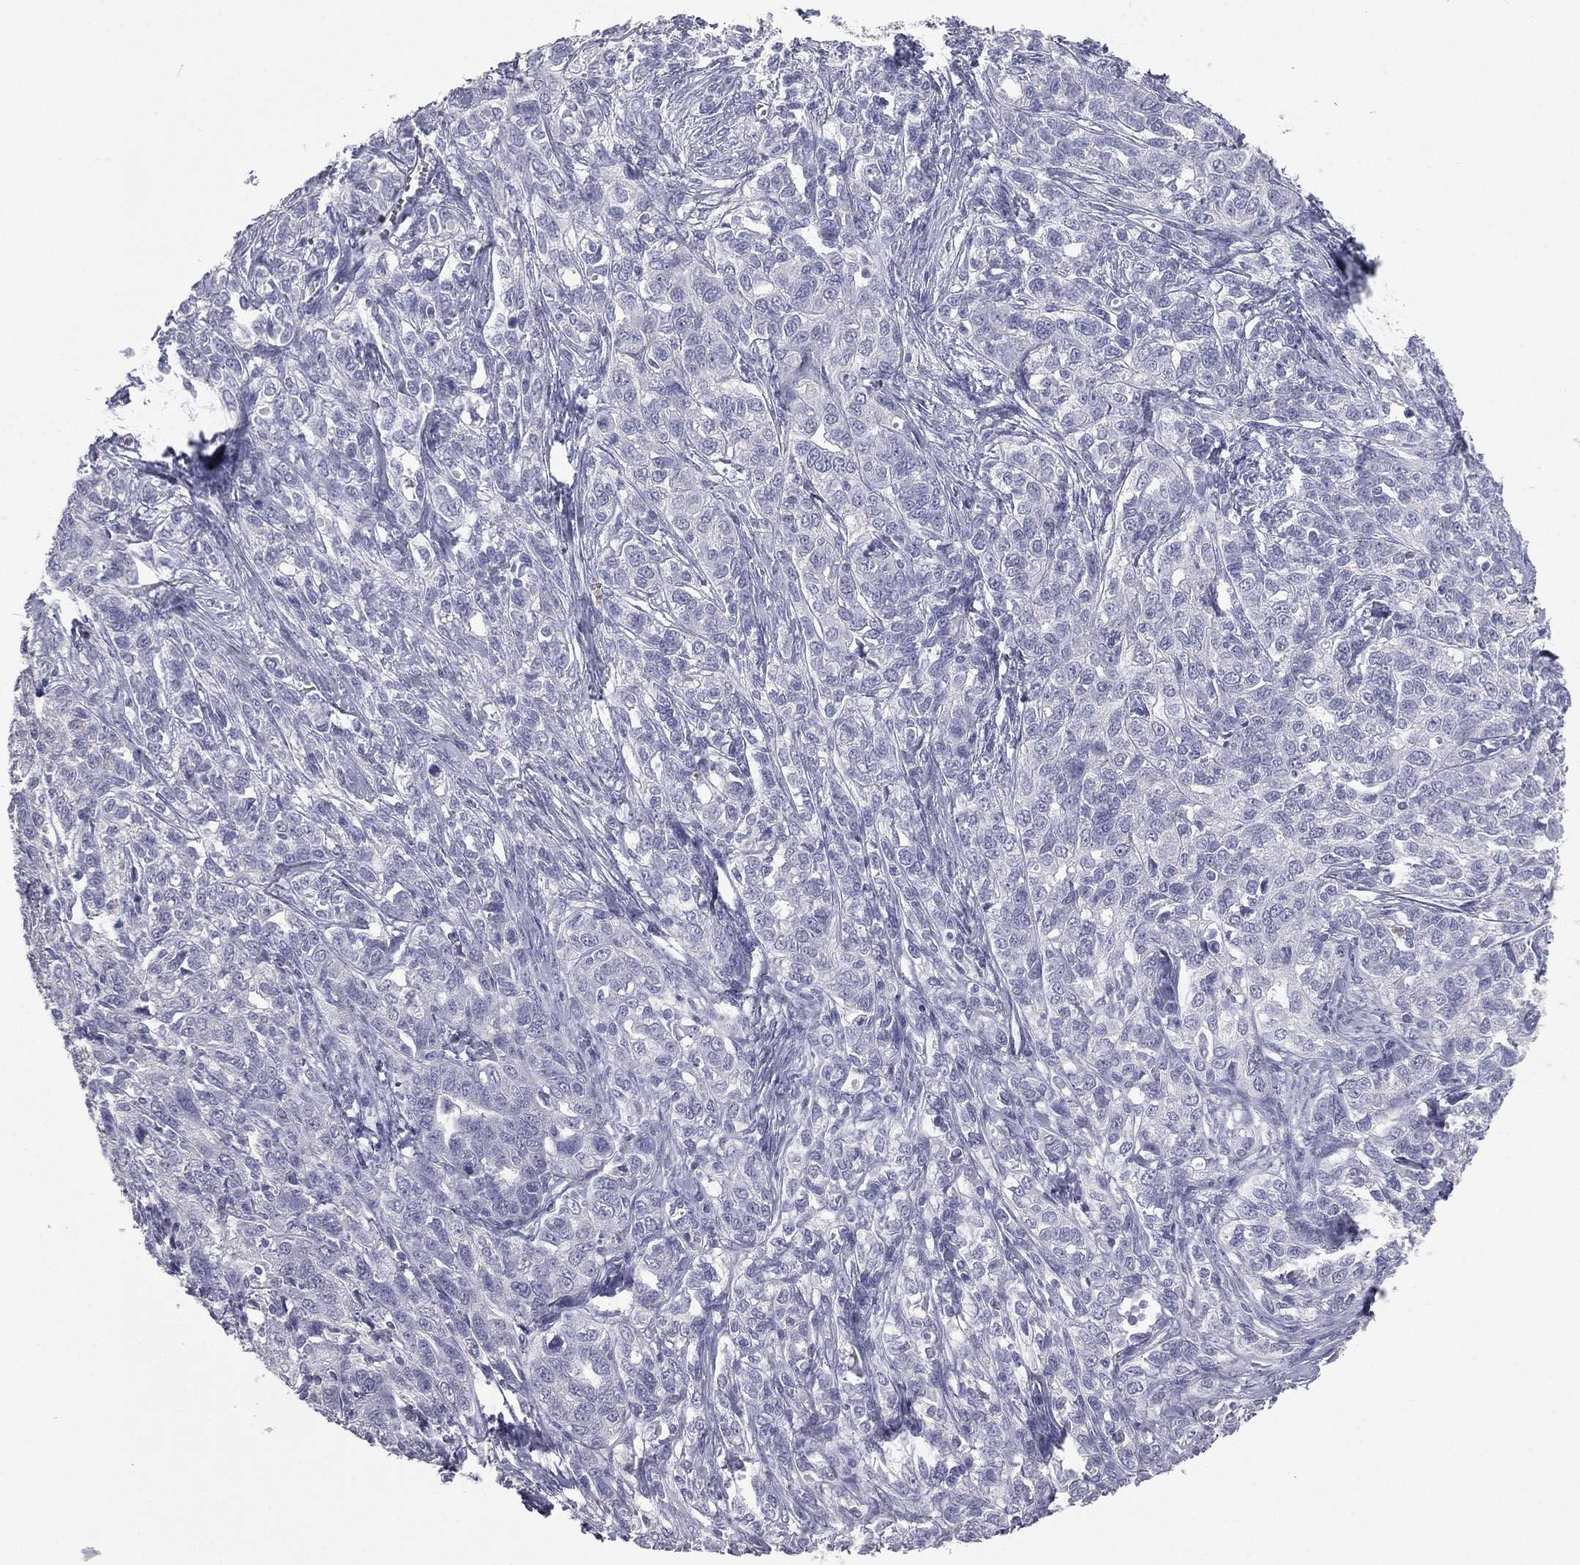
{"staining": {"intensity": "negative", "quantity": "none", "location": "none"}, "tissue": "ovarian cancer", "cell_type": "Tumor cells", "image_type": "cancer", "snomed": [{"axis": "morphology", "description": "Cystadenocarcinoma, serous, NOS"}, {"axis": "topography", "description": "Ovary"}], "caption": "This is a photomicrograph of IHC staining of ovarian serous cystadenocarcinoma, which shows no expression in tumor cells.", "gene": "ESX1", "patient": {"sex": "female", "age": 71}}